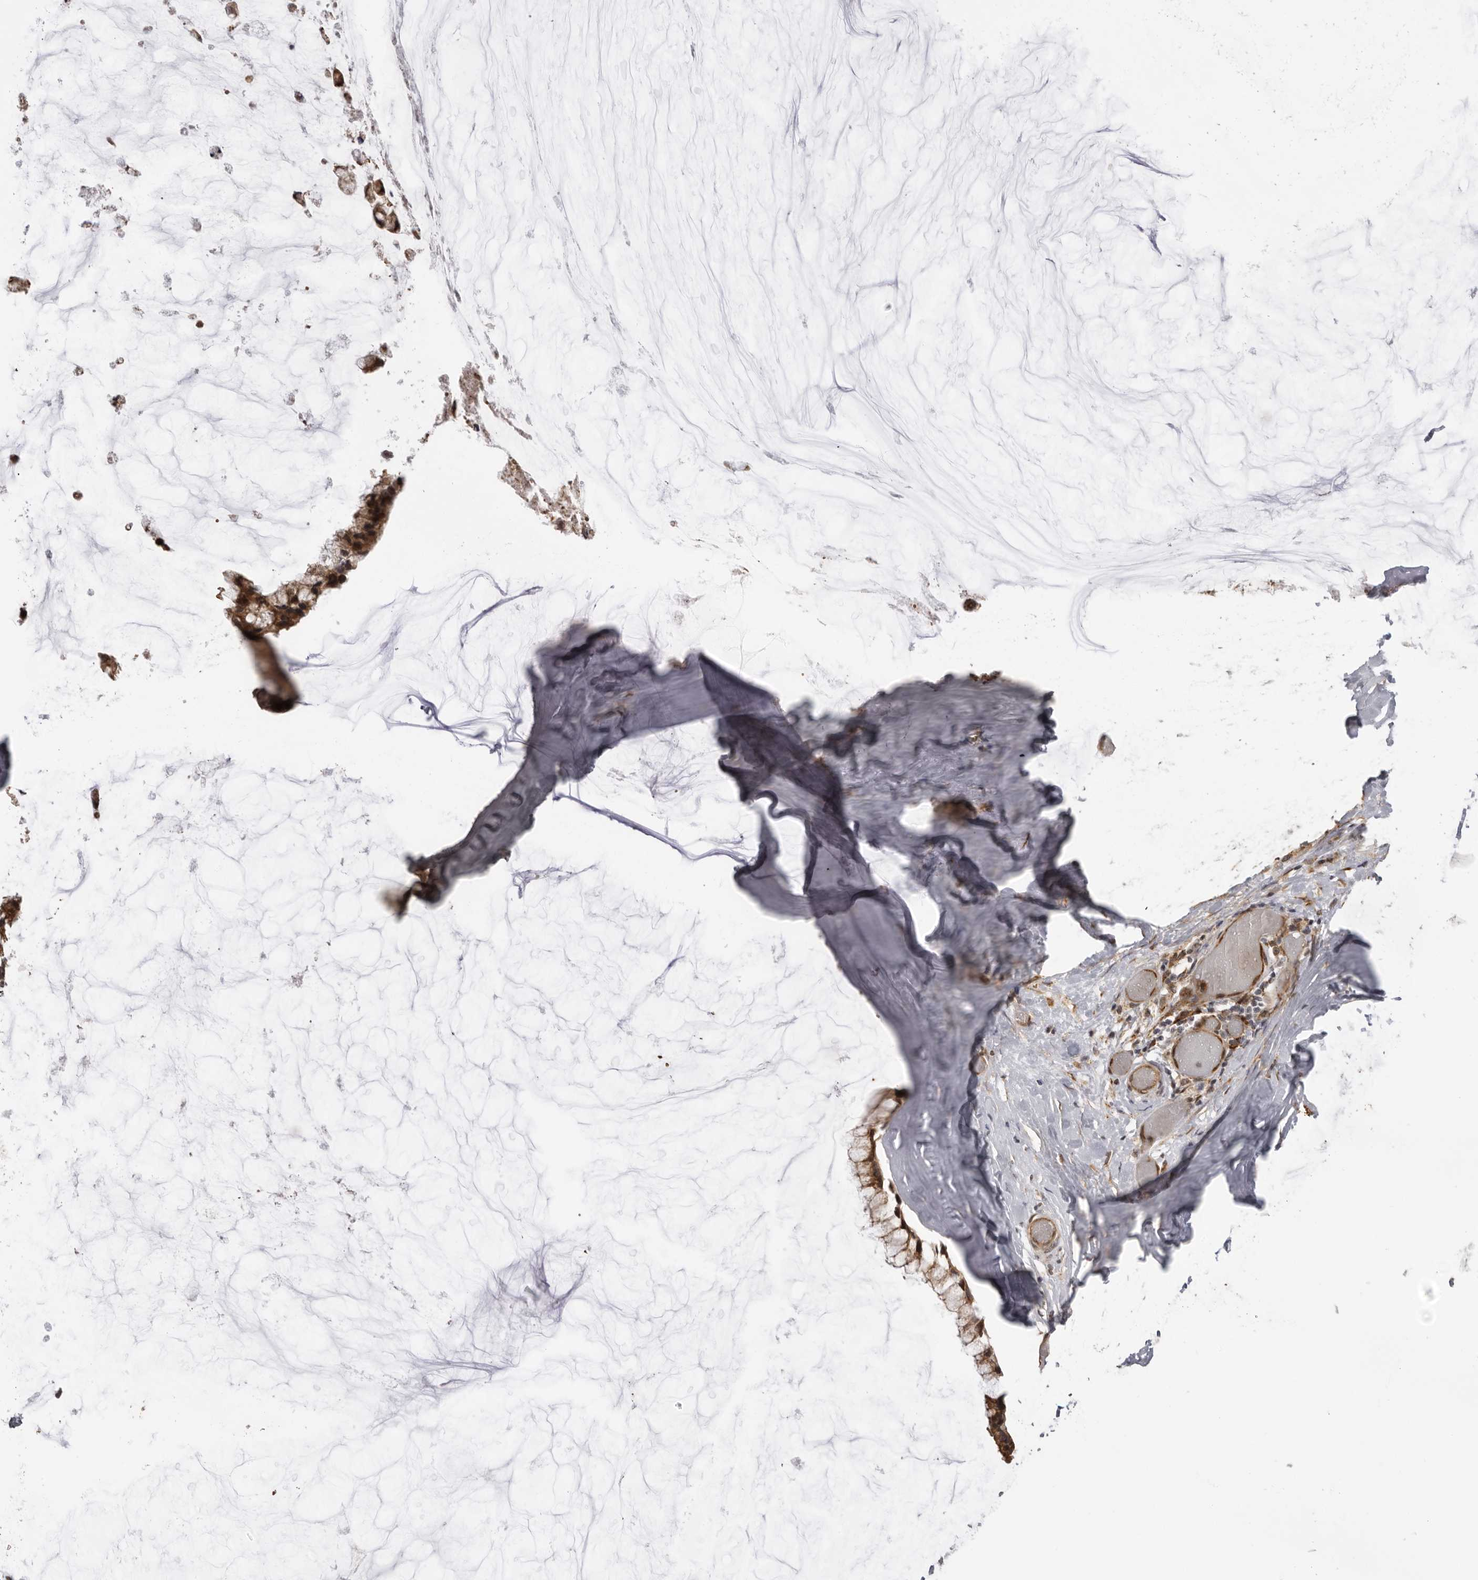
{"staining": {"intensity": "moderate", "quantity": ">75%", "location": "cytoplasmic/membranous"}, "tissue": "ovarian cancer", "cell_type": "Tumor cells", "image_type": "cancer", "snomed": [{"axis": "morphology", "description": "Cystadenocarcinoma, mucinous, NOS"}, {"axis": "topography", "description": "Ovary"}], "caption": "Protein positivity by IHC shows moderate cytoplasmic/membranous expression in about >75% of tumor cells in mucinous cystadenocarcinoma (ovarian).", "gene": "DNAH14", "patient": {"sex": "female", "age": 39}}